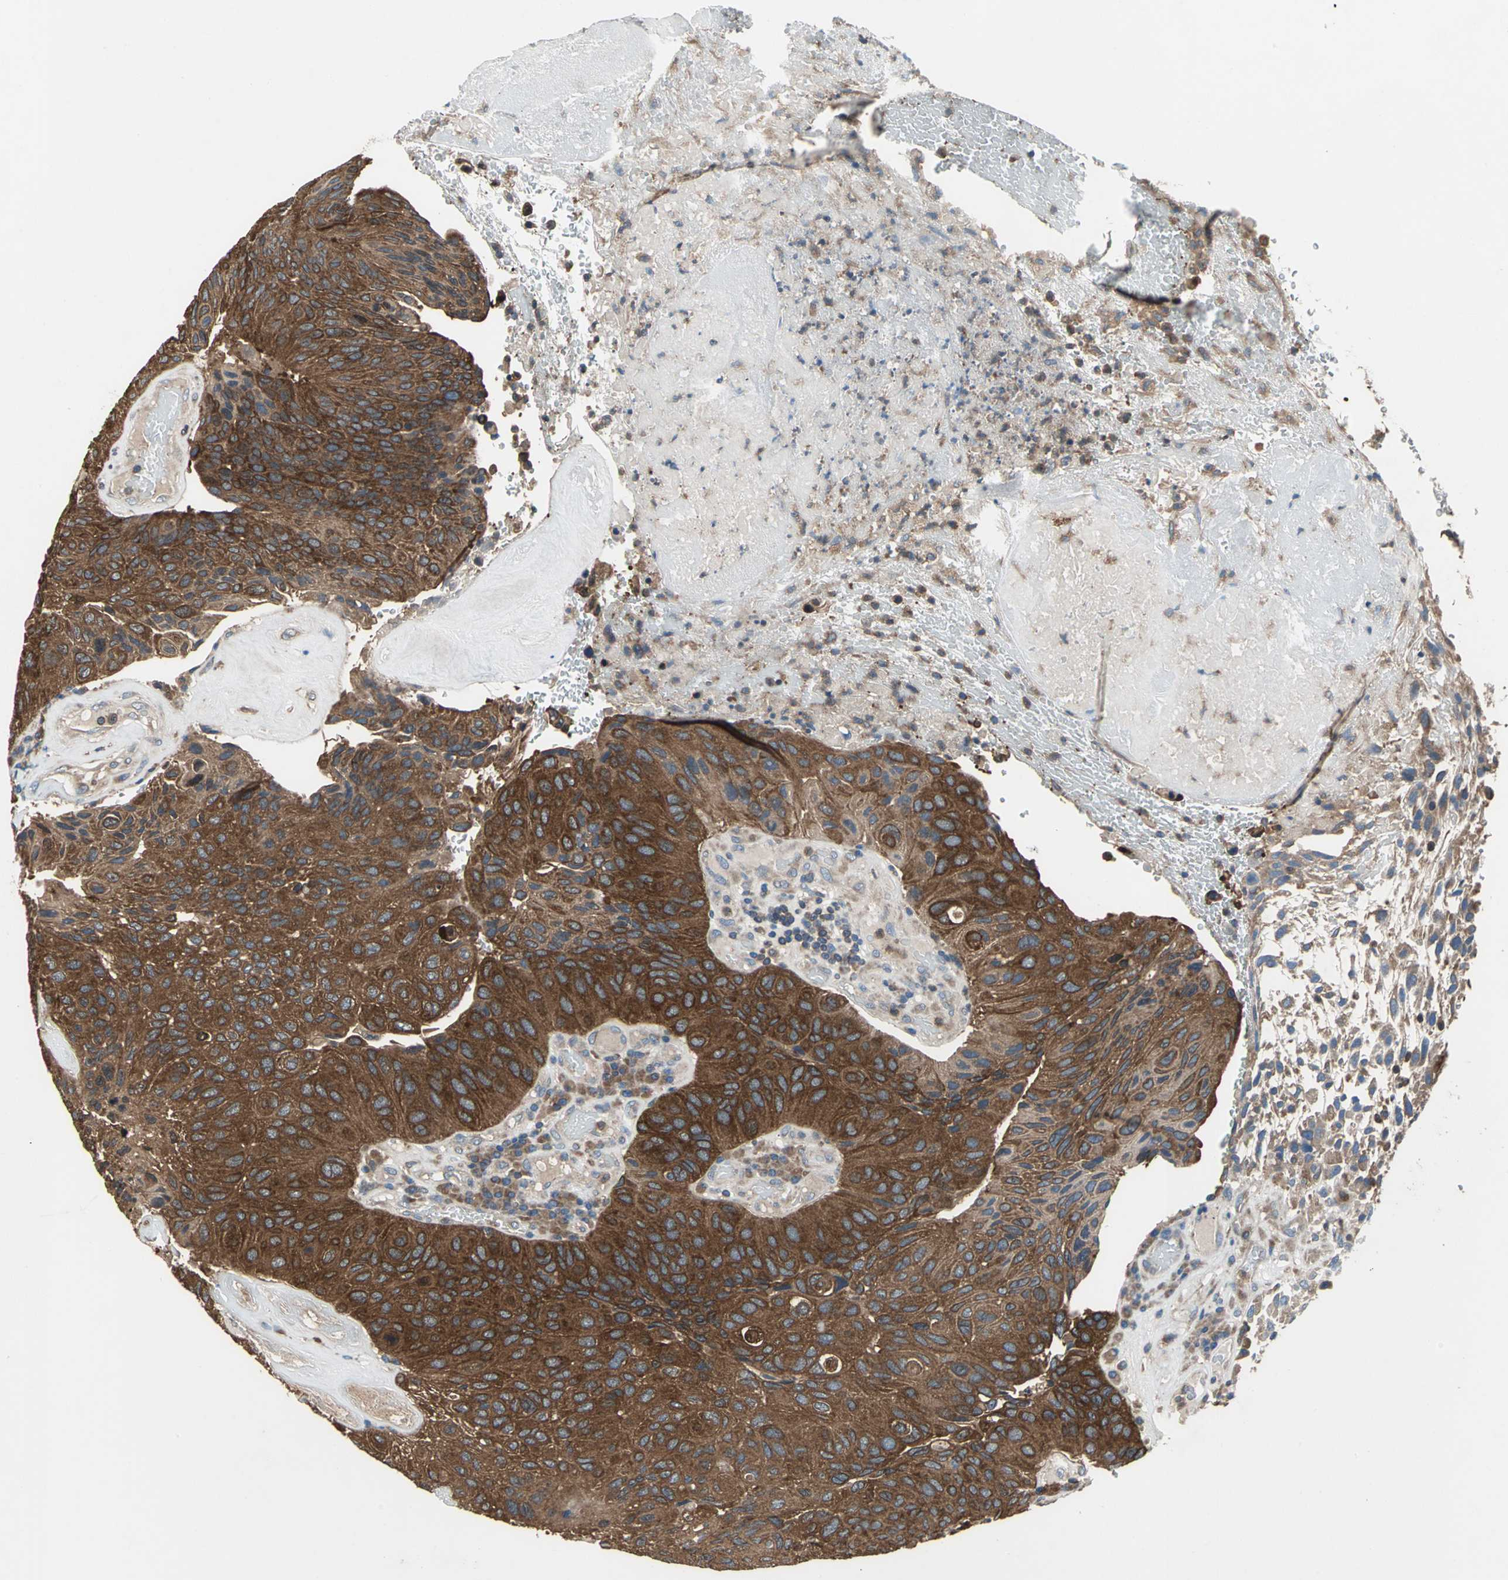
{"staining": {"intensity": "strong", "quantity": ">75%", "location": "cytoplasmic/membranous"}, "tissue": "urothelial cancer", "cell_type": "Tumor cells", "image_type": "cancer", "snomed": [{"axis": "morphology", "description": "Urothelial carcinoma, High grade"}, {"axis": "topography", "description": "Urinary bladder"}], "caption": "A histopathology image showing strong cytoplasmic/membranous positivity in about >75% of tumor cells in urothelial cancer, as visualized by brown immunohistochemical staining.", "gene": "CAPN1", "patient": {"sex": "male", "age": 66}}